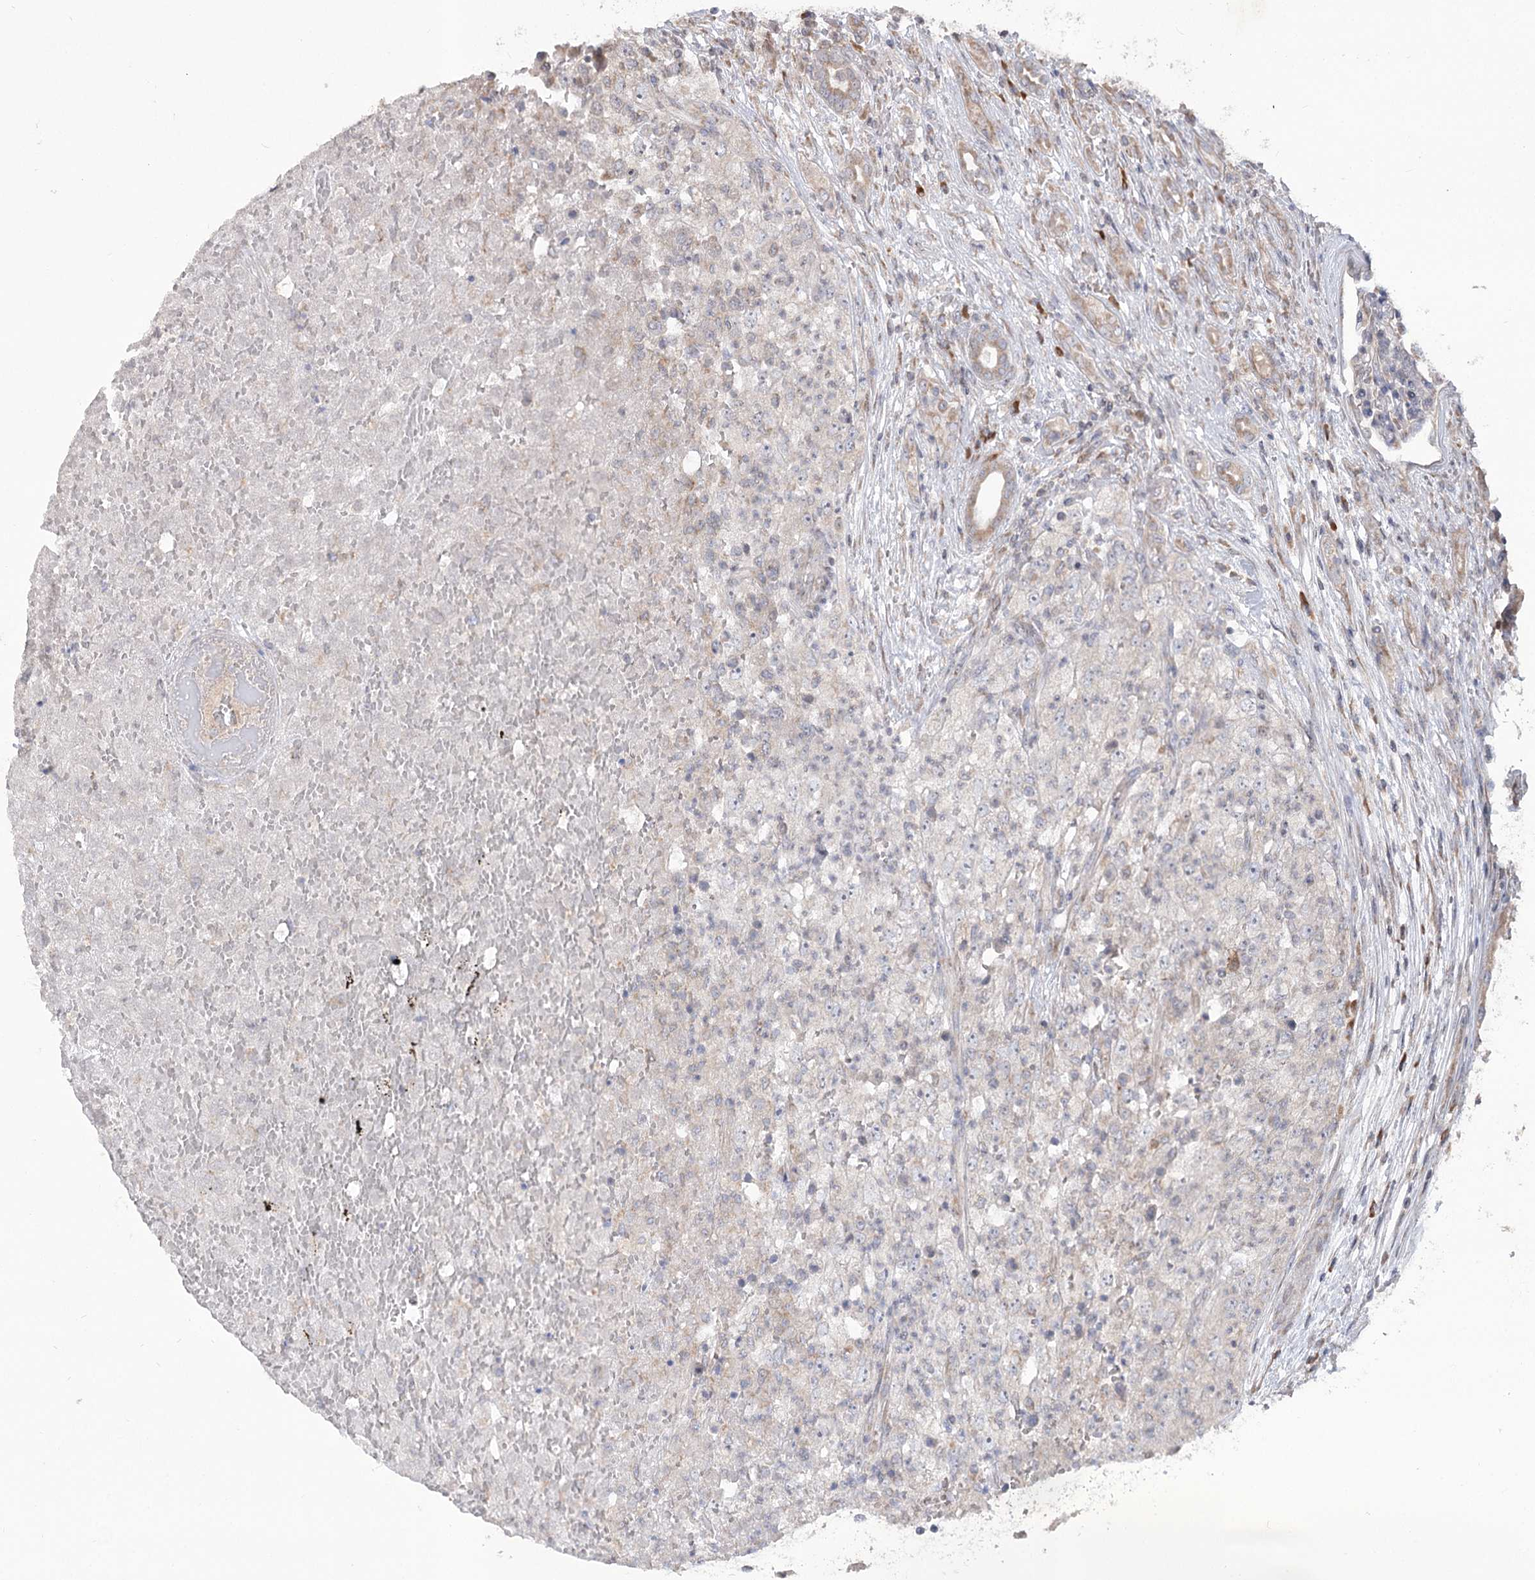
{"staining": {"intensity": "negative", "quantity": "none", "location": "none"}, "tissue": "renal cancer", "cell_type": "Tumor cells", "image_type": "cancer", "snomed": [{"axis": "morphology", "description": "Adenocarcinoma, NOS"}, {"axis": "topography", "description": "Kidney"}], "caption": "IHC of renal cancer displays no positivity in tumor cells.", "gene": "STT3B", "patient": {"sex": "female", "age": 54}}